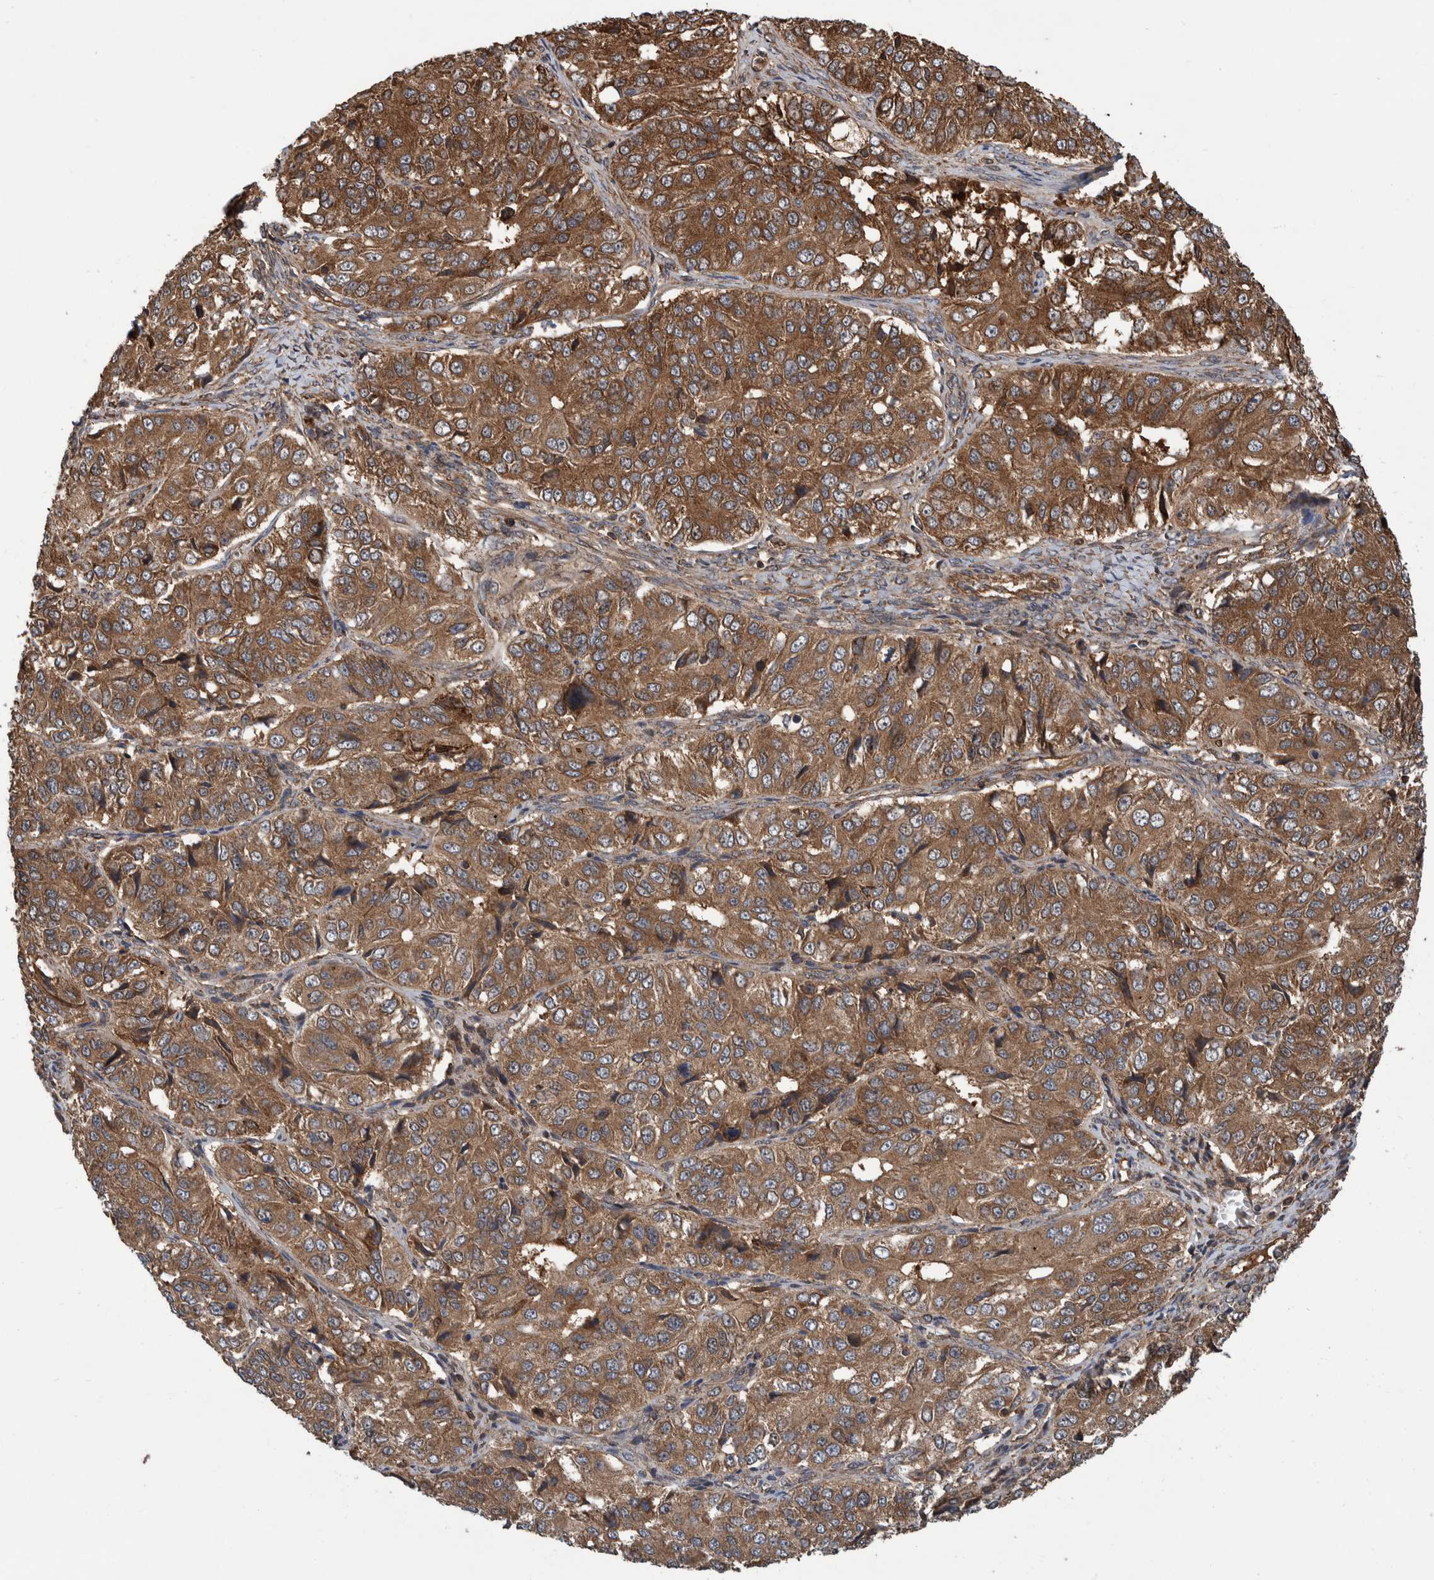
{"staining": {"intensity": "moderate", "quantity": ">75%", "location": "cytoplasmic/membranous"}, "tissue": "ovarian cancer", "cell_type": "Tumor cells", "image_type": "cancer", "snomed": [{"axis": "morphology", "description": "Carcinoma, endometroid"}, {"axis": "topography", "description": "Ovary"}], "caption": "Endometroid carcinoma (ovarian) stained with DAB immunohistochemistry reveals medium levels of moderate cytoplasmic/membranous expression in approximately >75% of tumor cells.", "gene": "VBP1", "patient": {"sex": "female", "age": 51}}